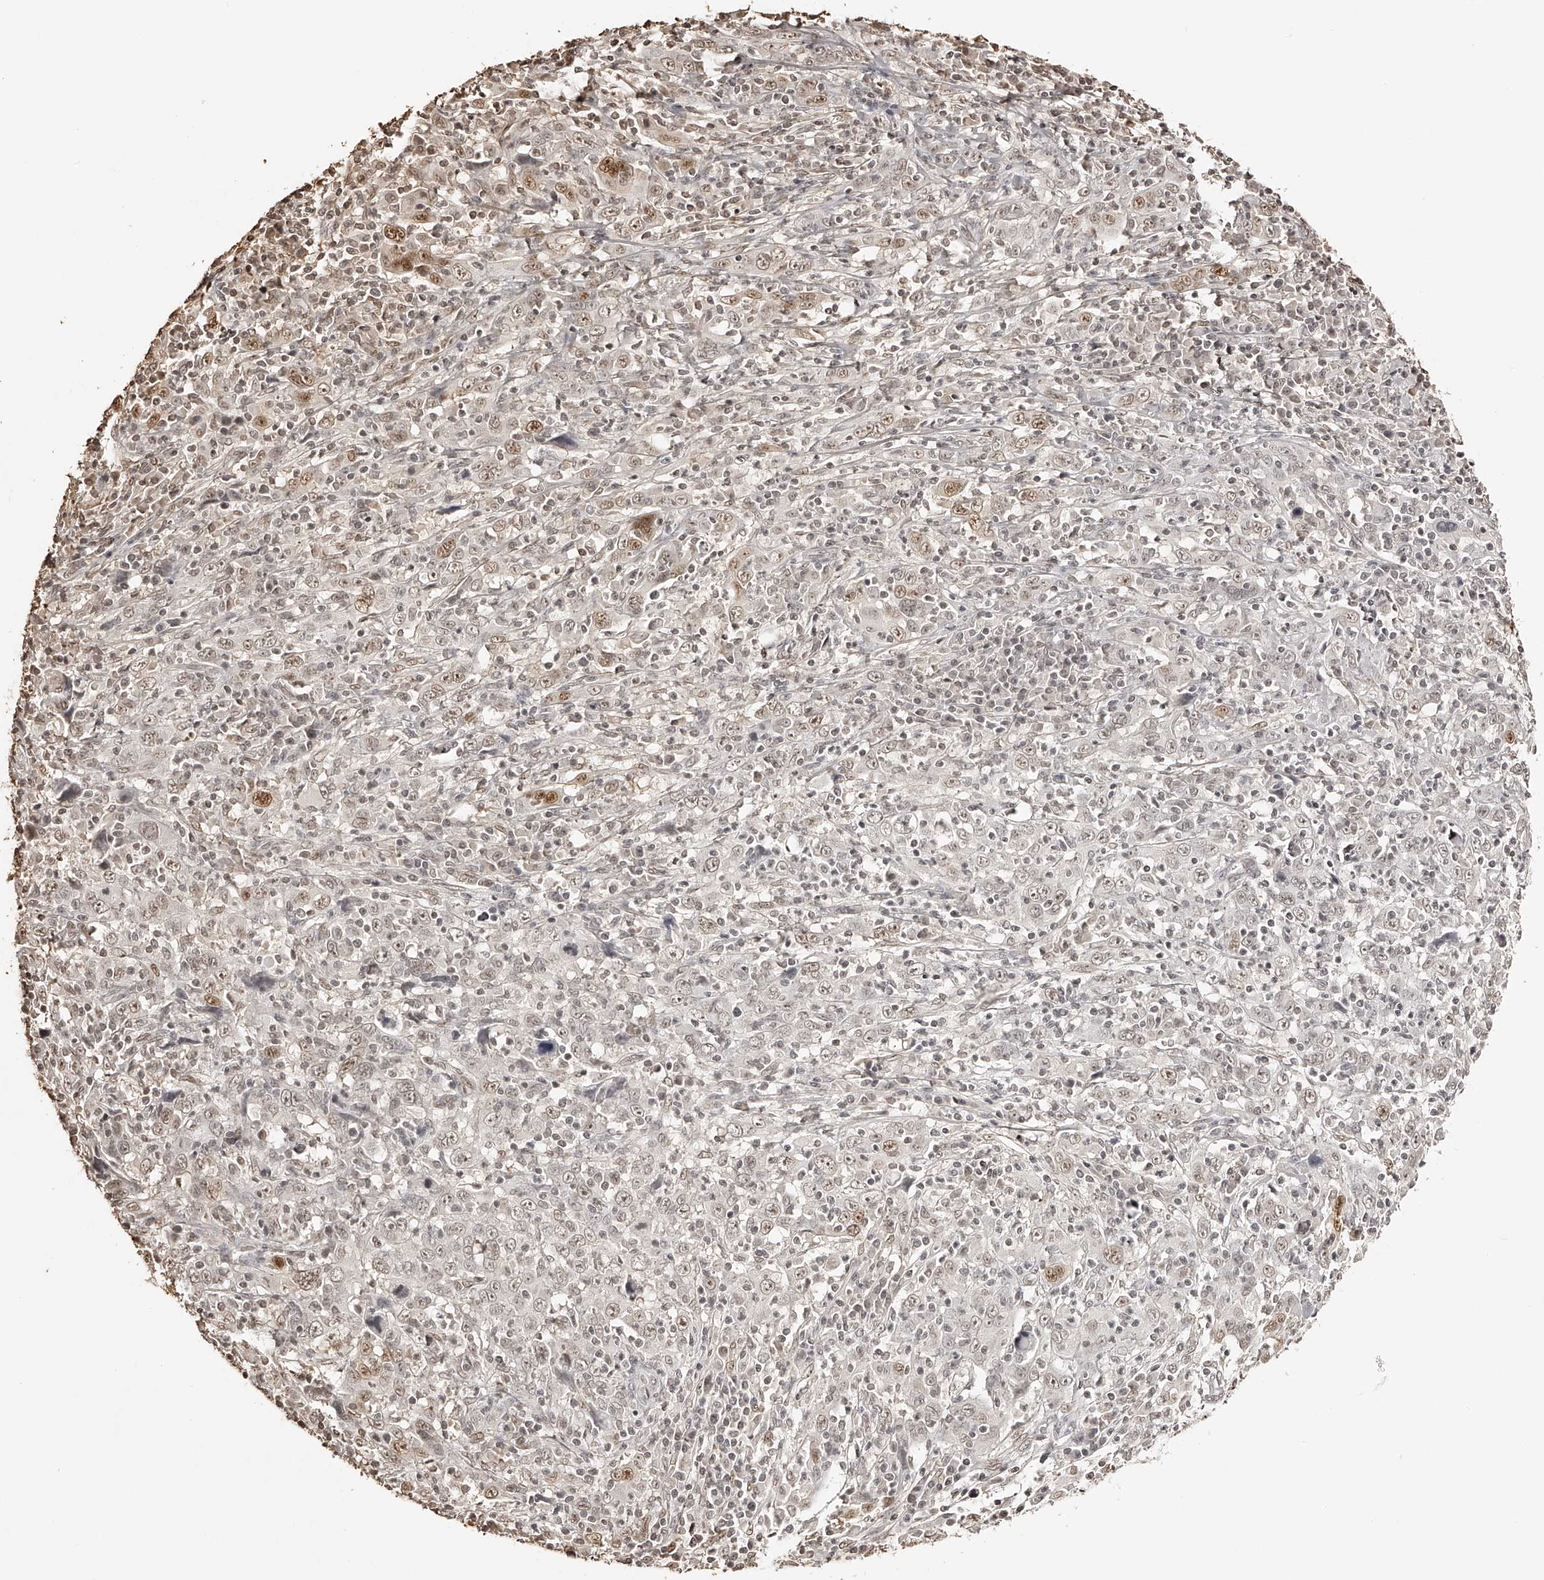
{"staining": {"intensity": "moderate", "quantity": "<25%", "location": "nuclear"}, "tissue": "cervical cancer", "cell_type": "Tumor cells", "image_type": "cancer", "snomed": [{"axis": "morphology", "description": "Squamous cell carcinoma, NOS"}, {"axis": "topography", "description": "Cervix"}], "caption": "Protein expression analysis of cervical cancer (squamous cell carcinoma) exhibits moderate nuclear expression in about <25% of tumor cells. The staining was performed using DAB to visualize the protein expression in brown, while the nuclei were stained in blue with hematoxylin (Magnification: 20x).", "gene": "ZNF503", "patient": {"sex": "female", "age": 46}}